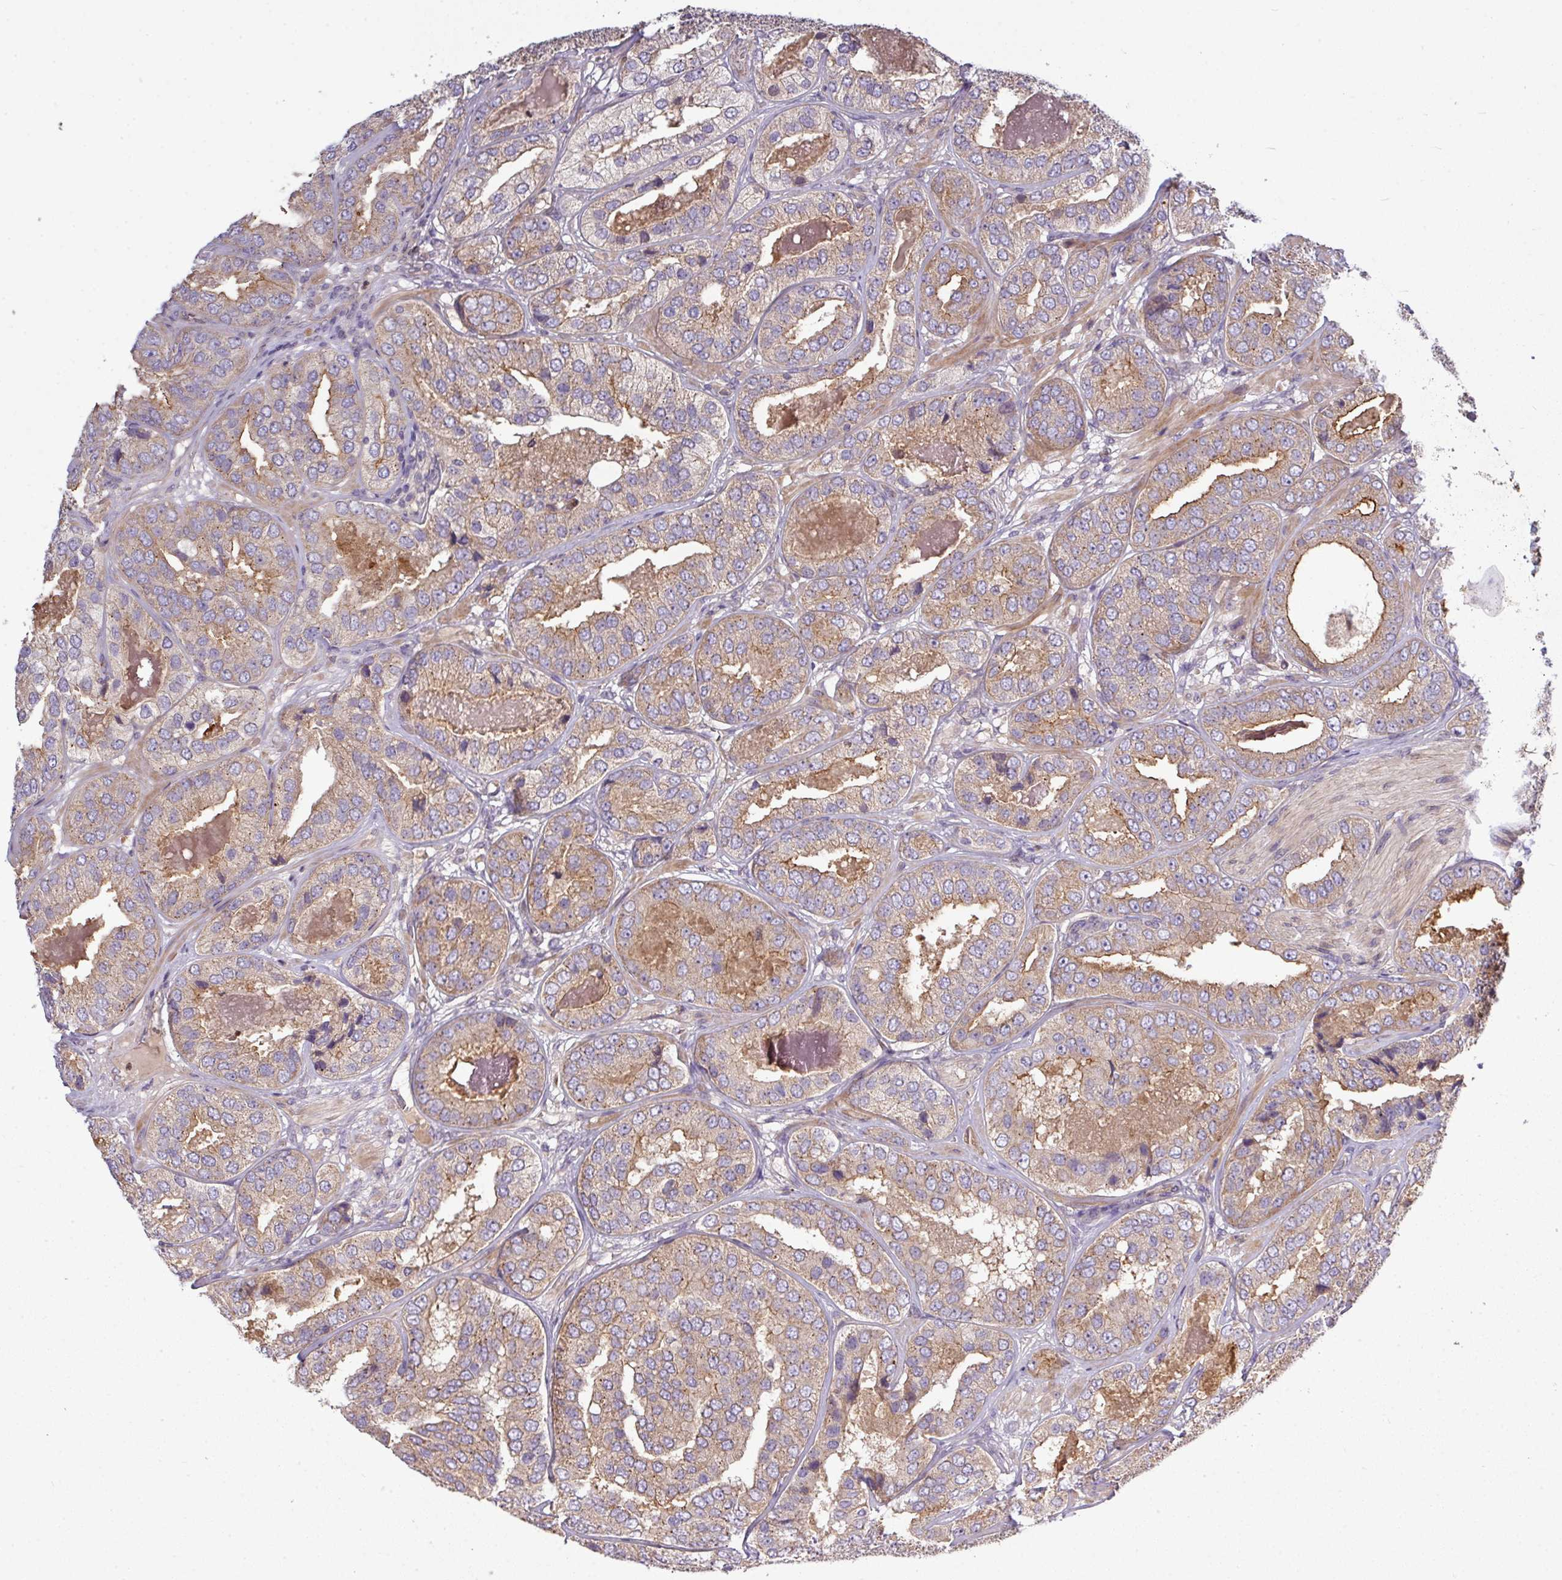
{"staining": {"intensity": "moderate", "quantity": ">75%", "location": "cytoplasmic/membranous"}, "tissue": "prostate cancer", "cell_type": "Tumor cells", "image_type": "cancer", "snomed": [{"axis": "morphology", "description": "Adenocarcinoma, High grade"}, {"axis": "topography", "description": "Prostate"}], "caption": "This histopathology image demonstrates high-grade adenocarcinoma (prostate) stained with immunohistochemistry (IHC) to label a protein in brown. The cytoplasmic/membranous of tumor cells show moderate positivity for the protein. Nuclei are counter-stained blue.", "gene": "PAPLN", "patient": {"sex": "male", "age": 63}}